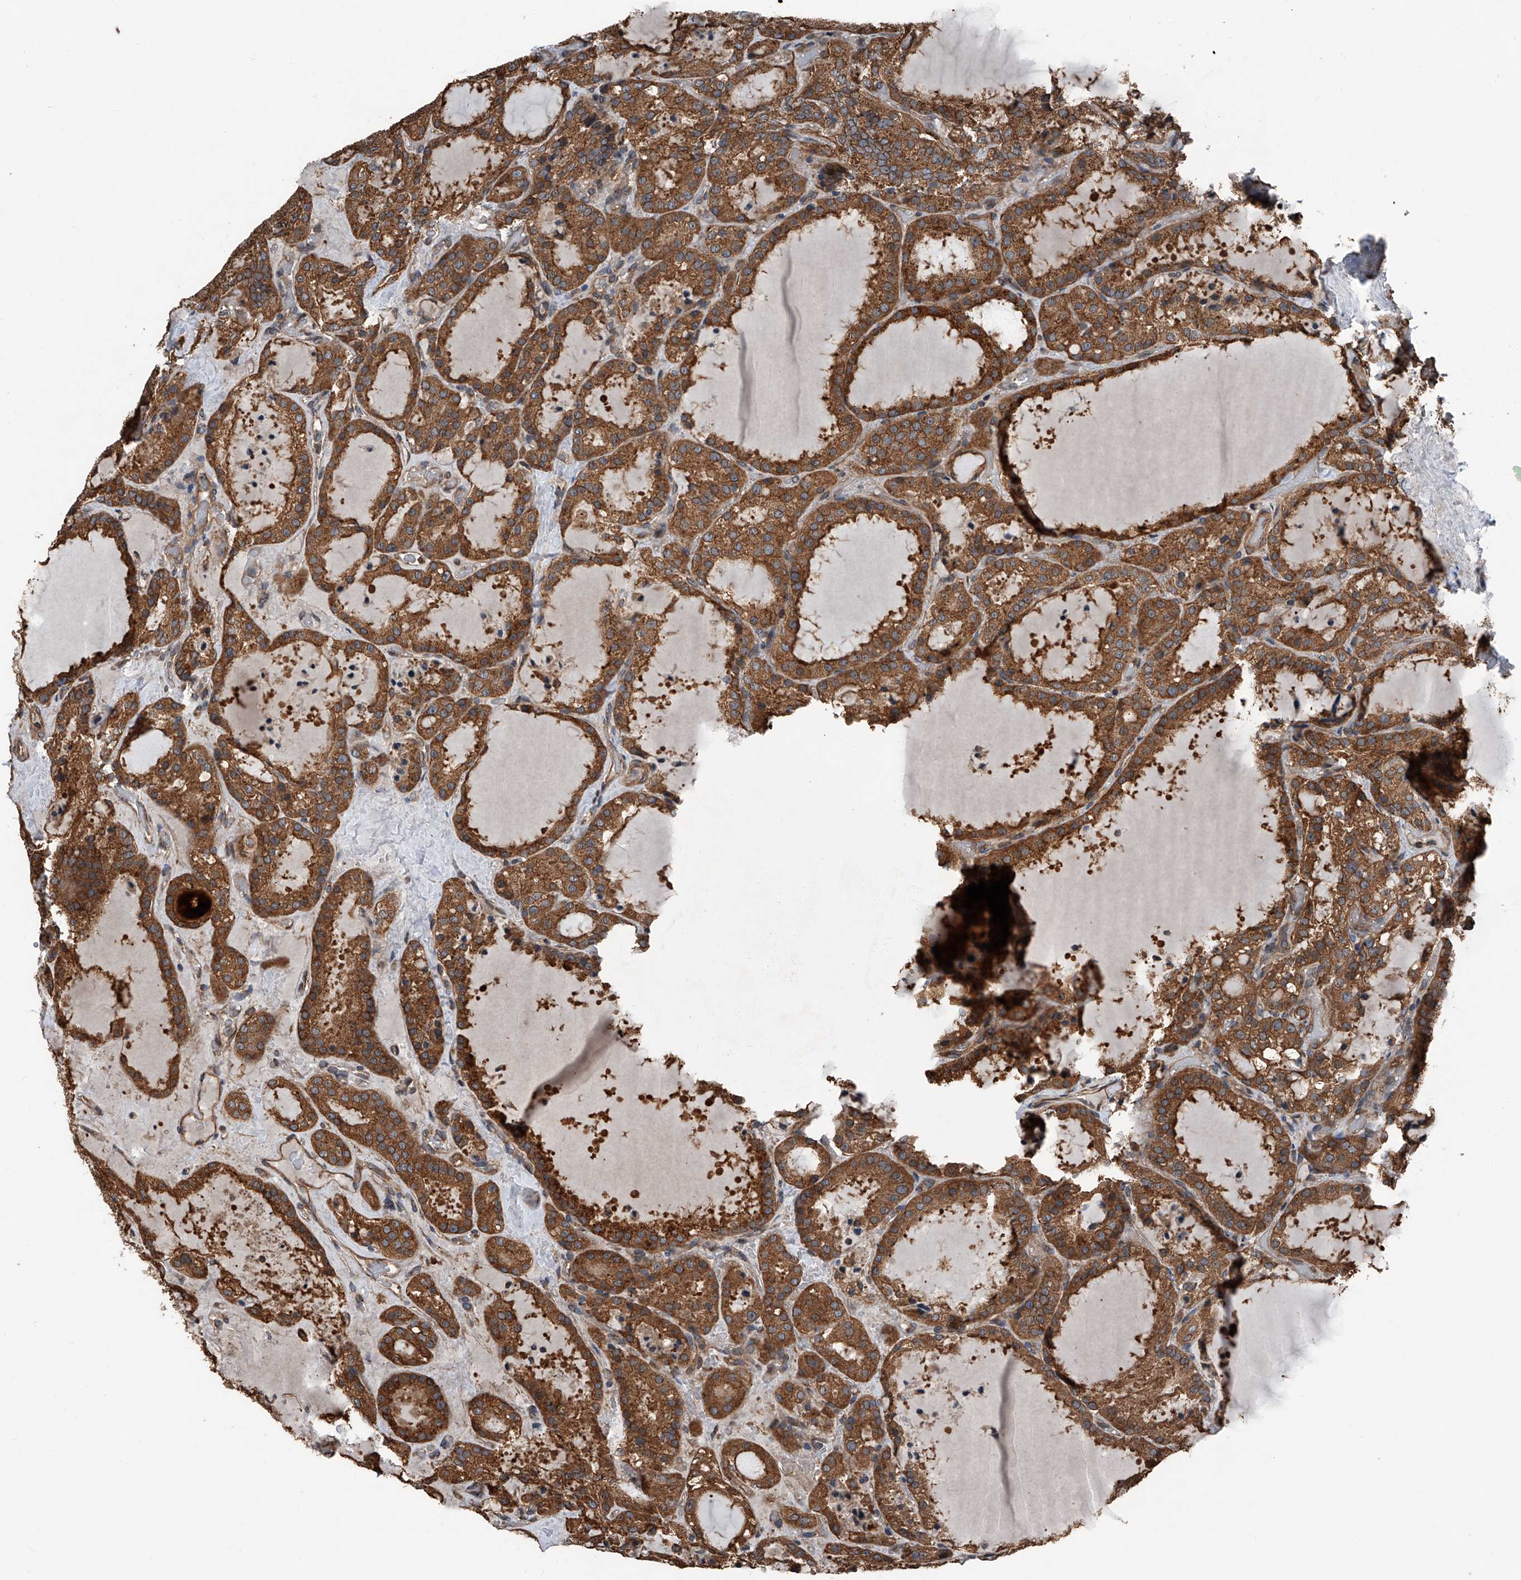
{"staining": {"intensity": "strong", "quantity": ">75%", "location": "cytoplasmic/membranous"}, "tissue": "thyroid cancer", "cell_type": "Tumor cells", "image_type": "cancer", "snomed": [{"axis": "morphology", "description": "Papillary adenocarcinoma, NOS"}, {"axis": "topography", "description": "Thyroid gland"}], "caption": "About >75% of tumor cells in human thyroid papillary adenocarcinoma display strong cytoplasmic/membranous protein expression as visualized by brown immunohistochemical staining.", "gene": "KCNJ2", "patient": {"sex": "male", "age": 77}}